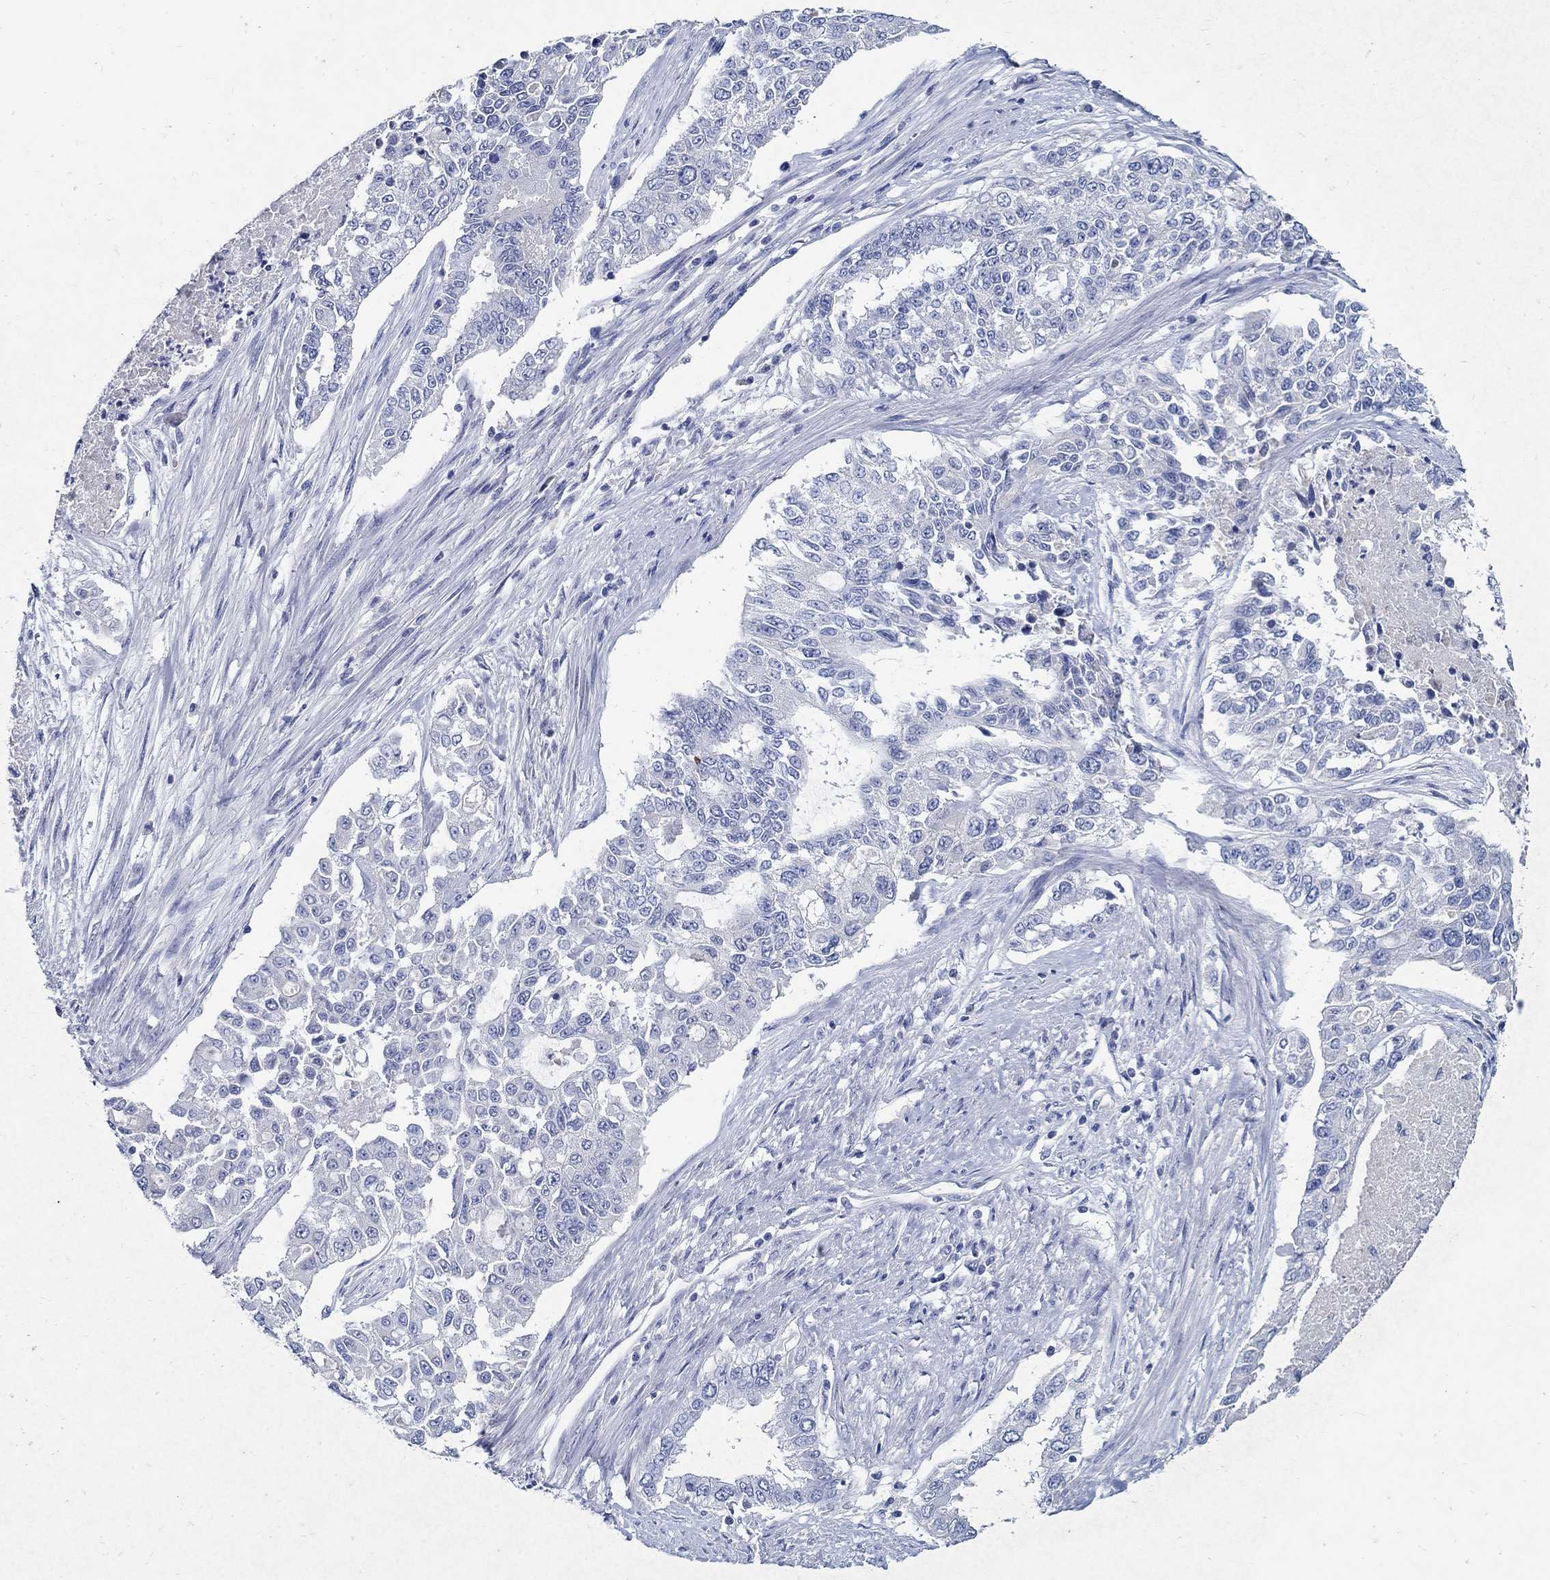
{"staining": {"intensity": "negative", "quantity": "none", "location": "none"}, "tissue": "endometrial cancer", "cell_type": "Tumor cells", "image_type": "cancer", "snomed": [{"axis": "morphology", "description": "Adenocarcinoma, NOS"}, {"axis": "topography", "description": "Uterus"}], "caption": "This image is of endometrial cancer stained with IHC to label a protein in brown with the nuclei are counter-stained blue. There is no expression in tumor cells.", "gene": "PAX9", "patient": {"sex": "female", "age": 59}}